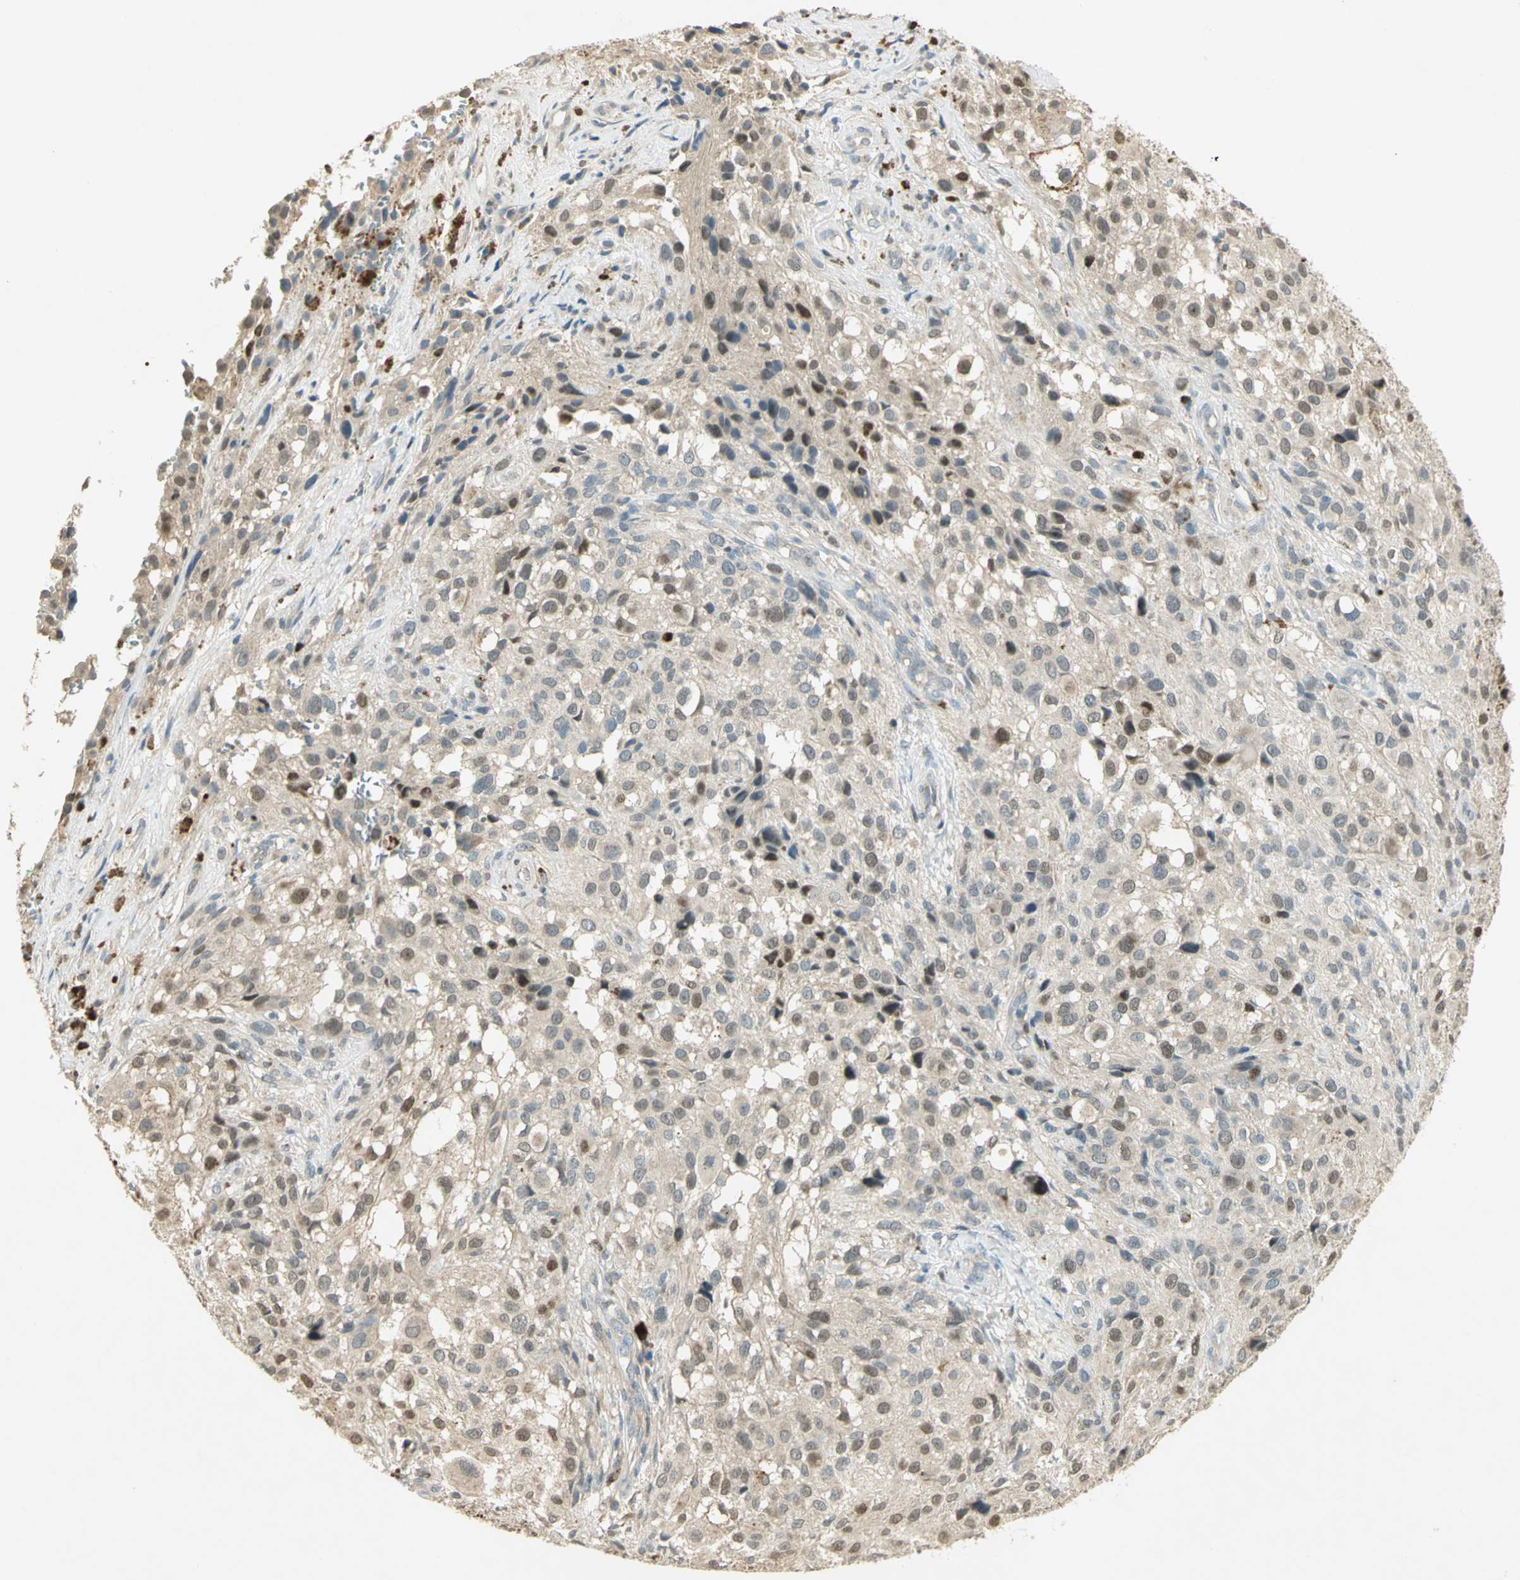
{"staining": {"intensity": "moderate", "quantity": "<25%", "location": "nuclear"}, "tissue": "melanoma", "cell_type": "Tumor cells", "image_type": "cancer", "snomed": [{"axis": "morphology", "description": "Necrosis, NOS"}, {"axis": "morphology", "description": "Malignant melanoma, NOS"}, {"axis": "topography", "description": "Skin"}], "caption": "There is low levels of moderate nuclear expression in tumor cells of malignant melanoma, as demonstrated by immunohistochemical staining (brown color).", "gene": "BIRC2", "patient": {"sex": "female", "age": 87}}